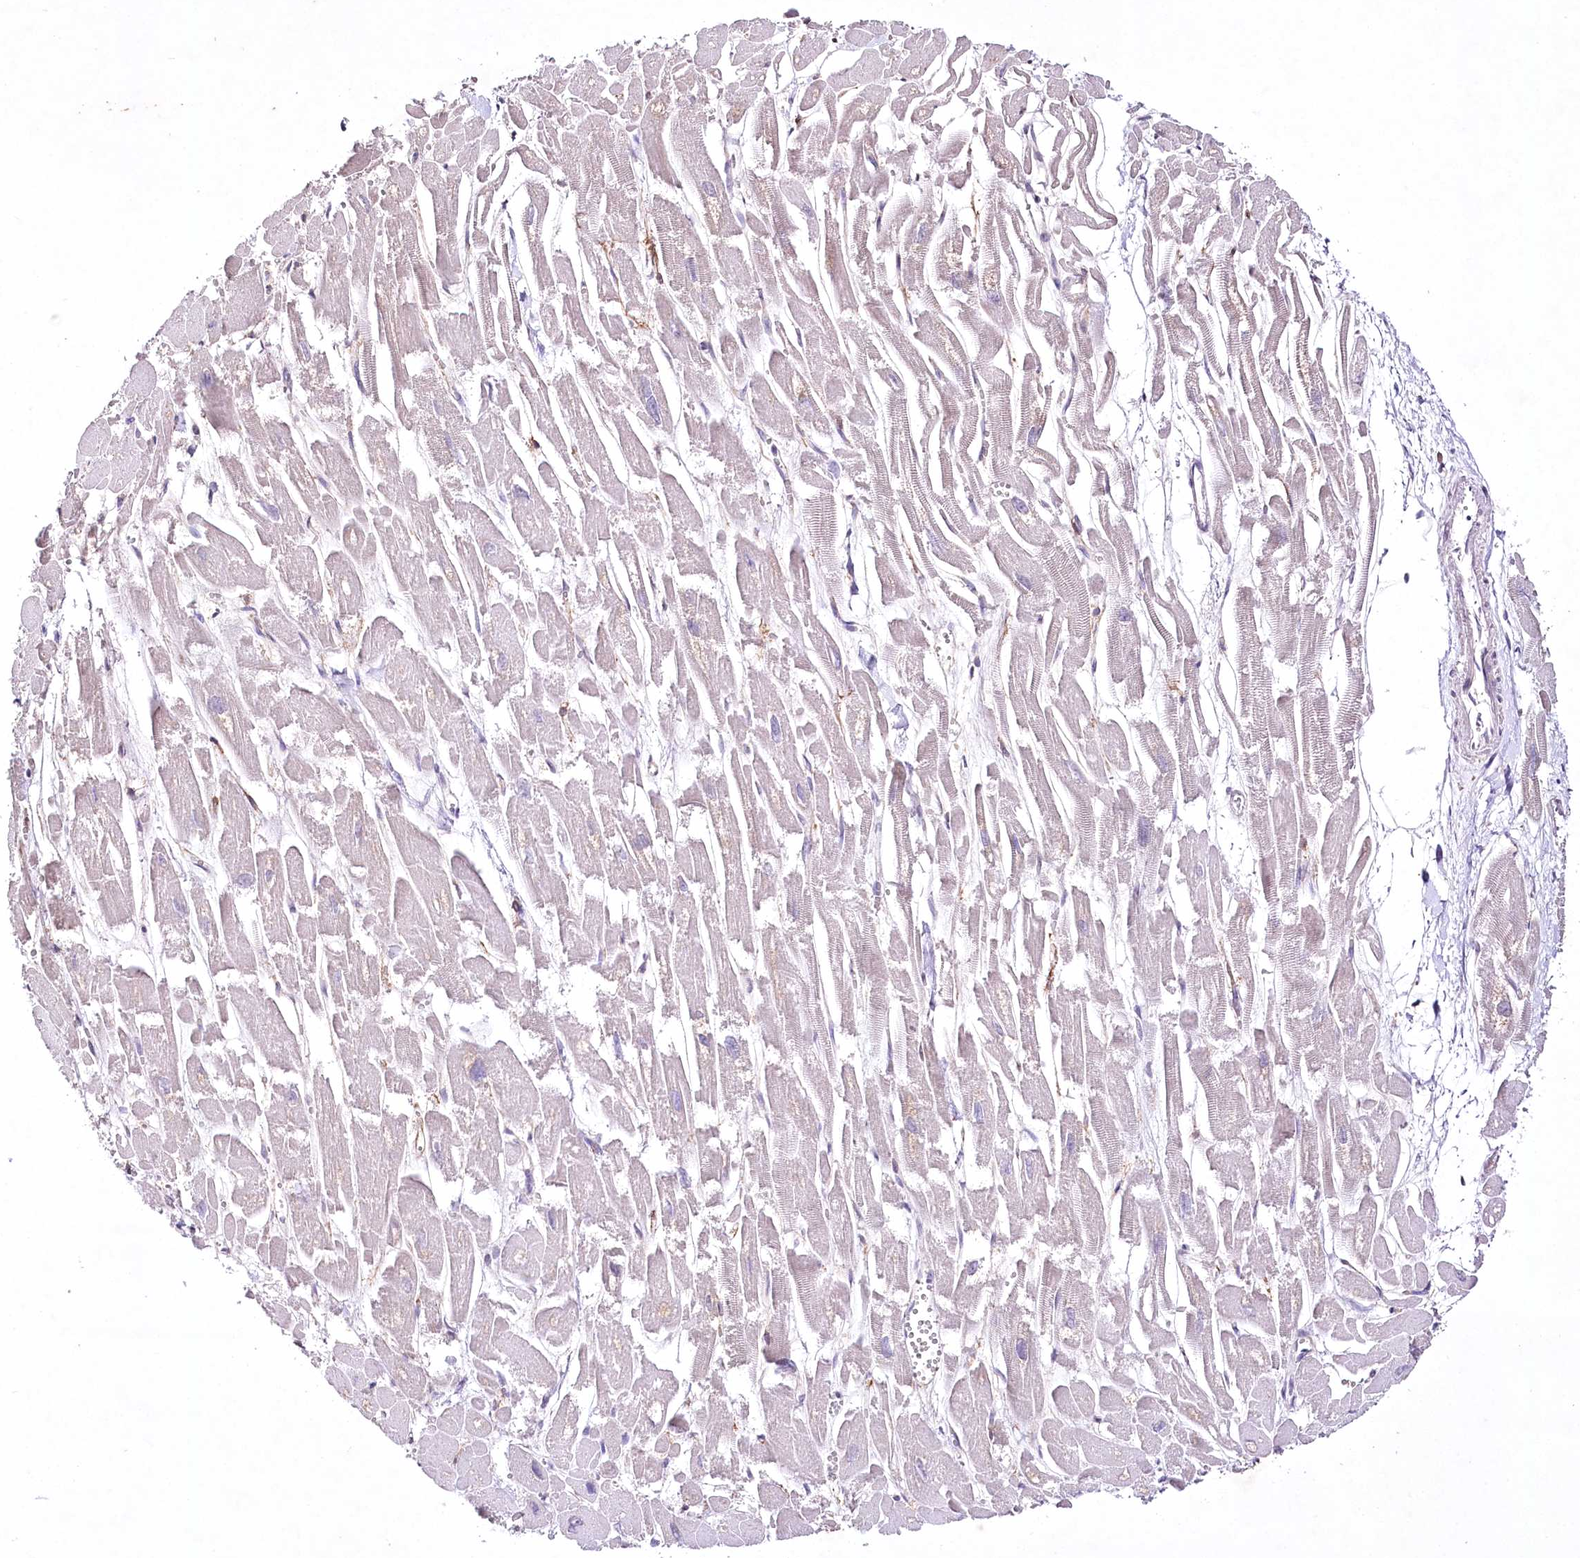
{"staining": {"intensity": "negative", "quantity": "none", "location": "none"}, "tissue": "heart muscle", "cell_type": "Cardiomyocytes", "image_type": "normal", "snomed": [{"axis": "morphology", "description": "Normal tissue, NOS"}, {"axis": "topography", "description": "Heart"}], "caption": "Immunohistochemistry of benign human heart muscle reveals no staining in cardiomyocytes. The staining is performed using DAB (3,3'-diaminobenzidine) brown chromogen with nuclei counter-stained in using hematoxylin.", "gene": "ENPP1", "patient": {"sex": "male", "age": 54}}